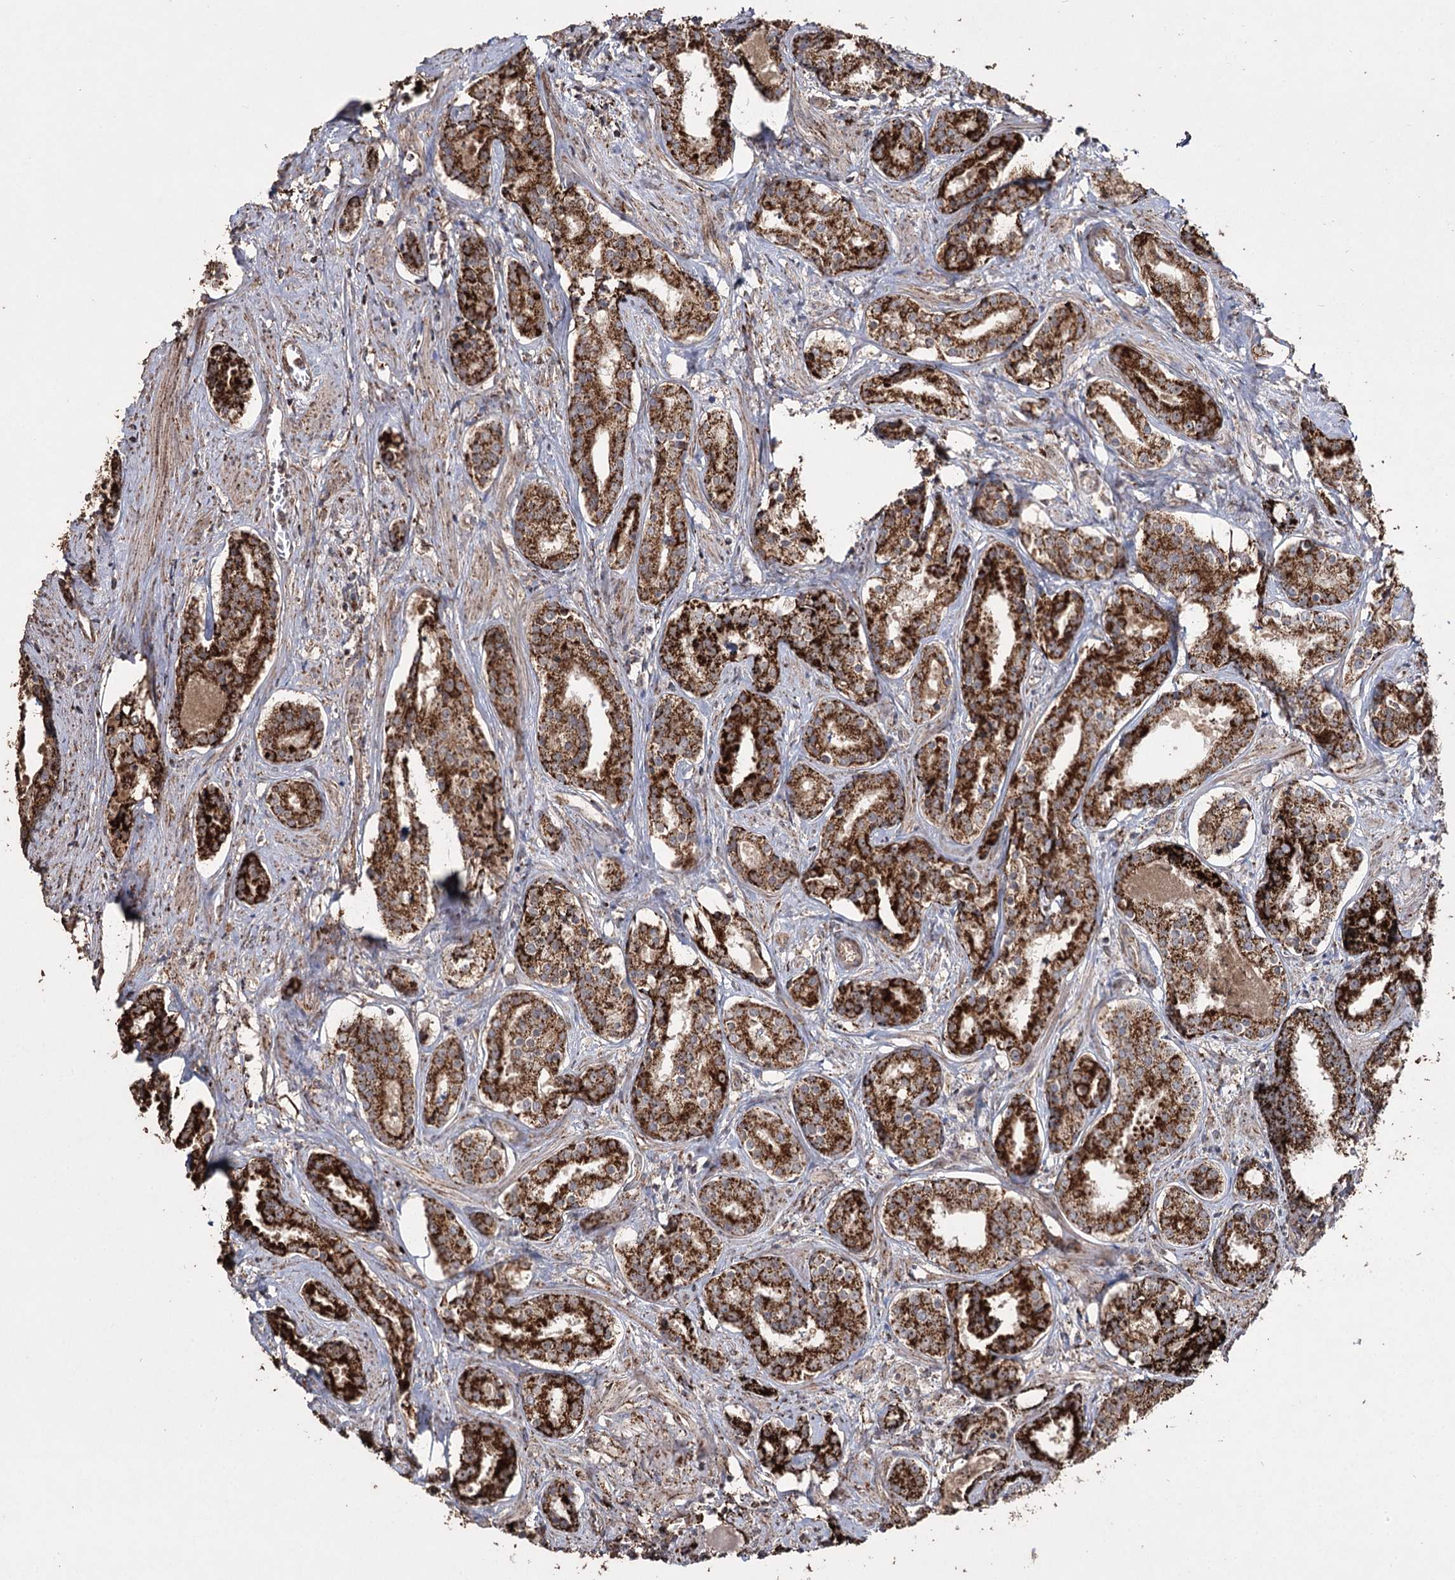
{"staining": {"intensity": "strong", "quantity": ">75%", "location": "cytoplasmic/membranous"}, "tissue": "prostate cancer", "cell_type": "Tumor cells", "image_type": "cancer", "snomed": [{"axis": "morphology", "description": "Adenocarcinoma, High grade"}, {"axis": "topography", "description": "Prostate"}], "caption": "About >75% of tumor cells in adenocarcinoma (high-grade) (prostate) exhibit strong cytoplasmic/membranous protein positivity as visualized by brown immunohistochemical staining.", "gene": "SLF2", "patient": {"sex": "male", "age": 58}}